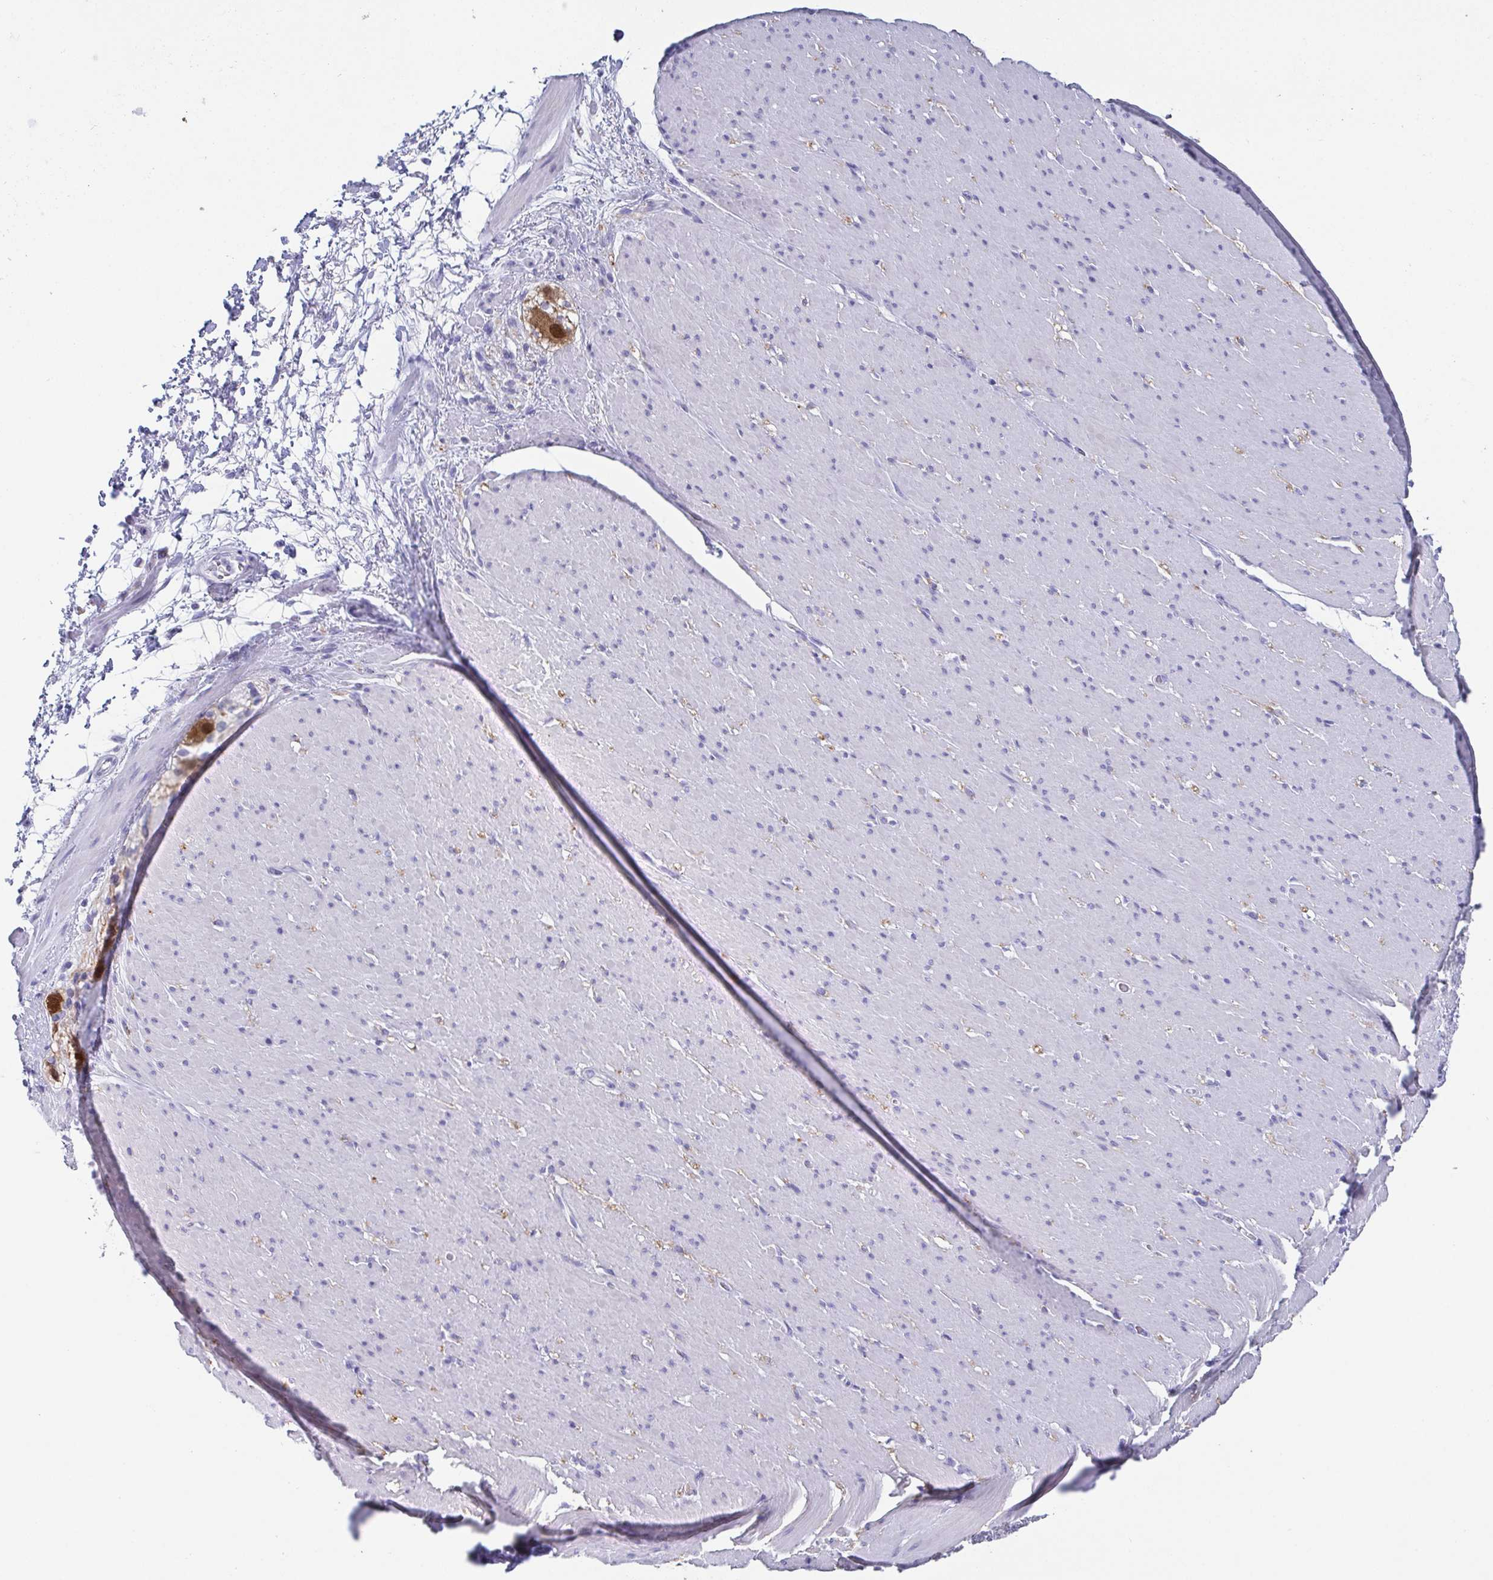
{"staining": {"intensity": "negative", "quantity": "none", "location": "none"}, "tissue": "smooth muscle", "cell_type": "Smooth muscle cells", "image_type": "normal", "snomed": [{"axis": "morphology", "description": "Normal tissue, NOS"}, {"axis": "topography", "description": "Smooth muscle"}, {"axis": "topography", "description": "Rectum"}], "caption": "High power microscopy histopathology image of an immunohistochemistry photomicrograph of benign smooth muscle, revealing no significant staining in smooth muscle cells. (DAB (3,3'-diaminobenzidine) immunohistochemistry with hematoxylin counter stain).", "gene": "SCGN", "patient": {"sex": "male", "age": 53}}